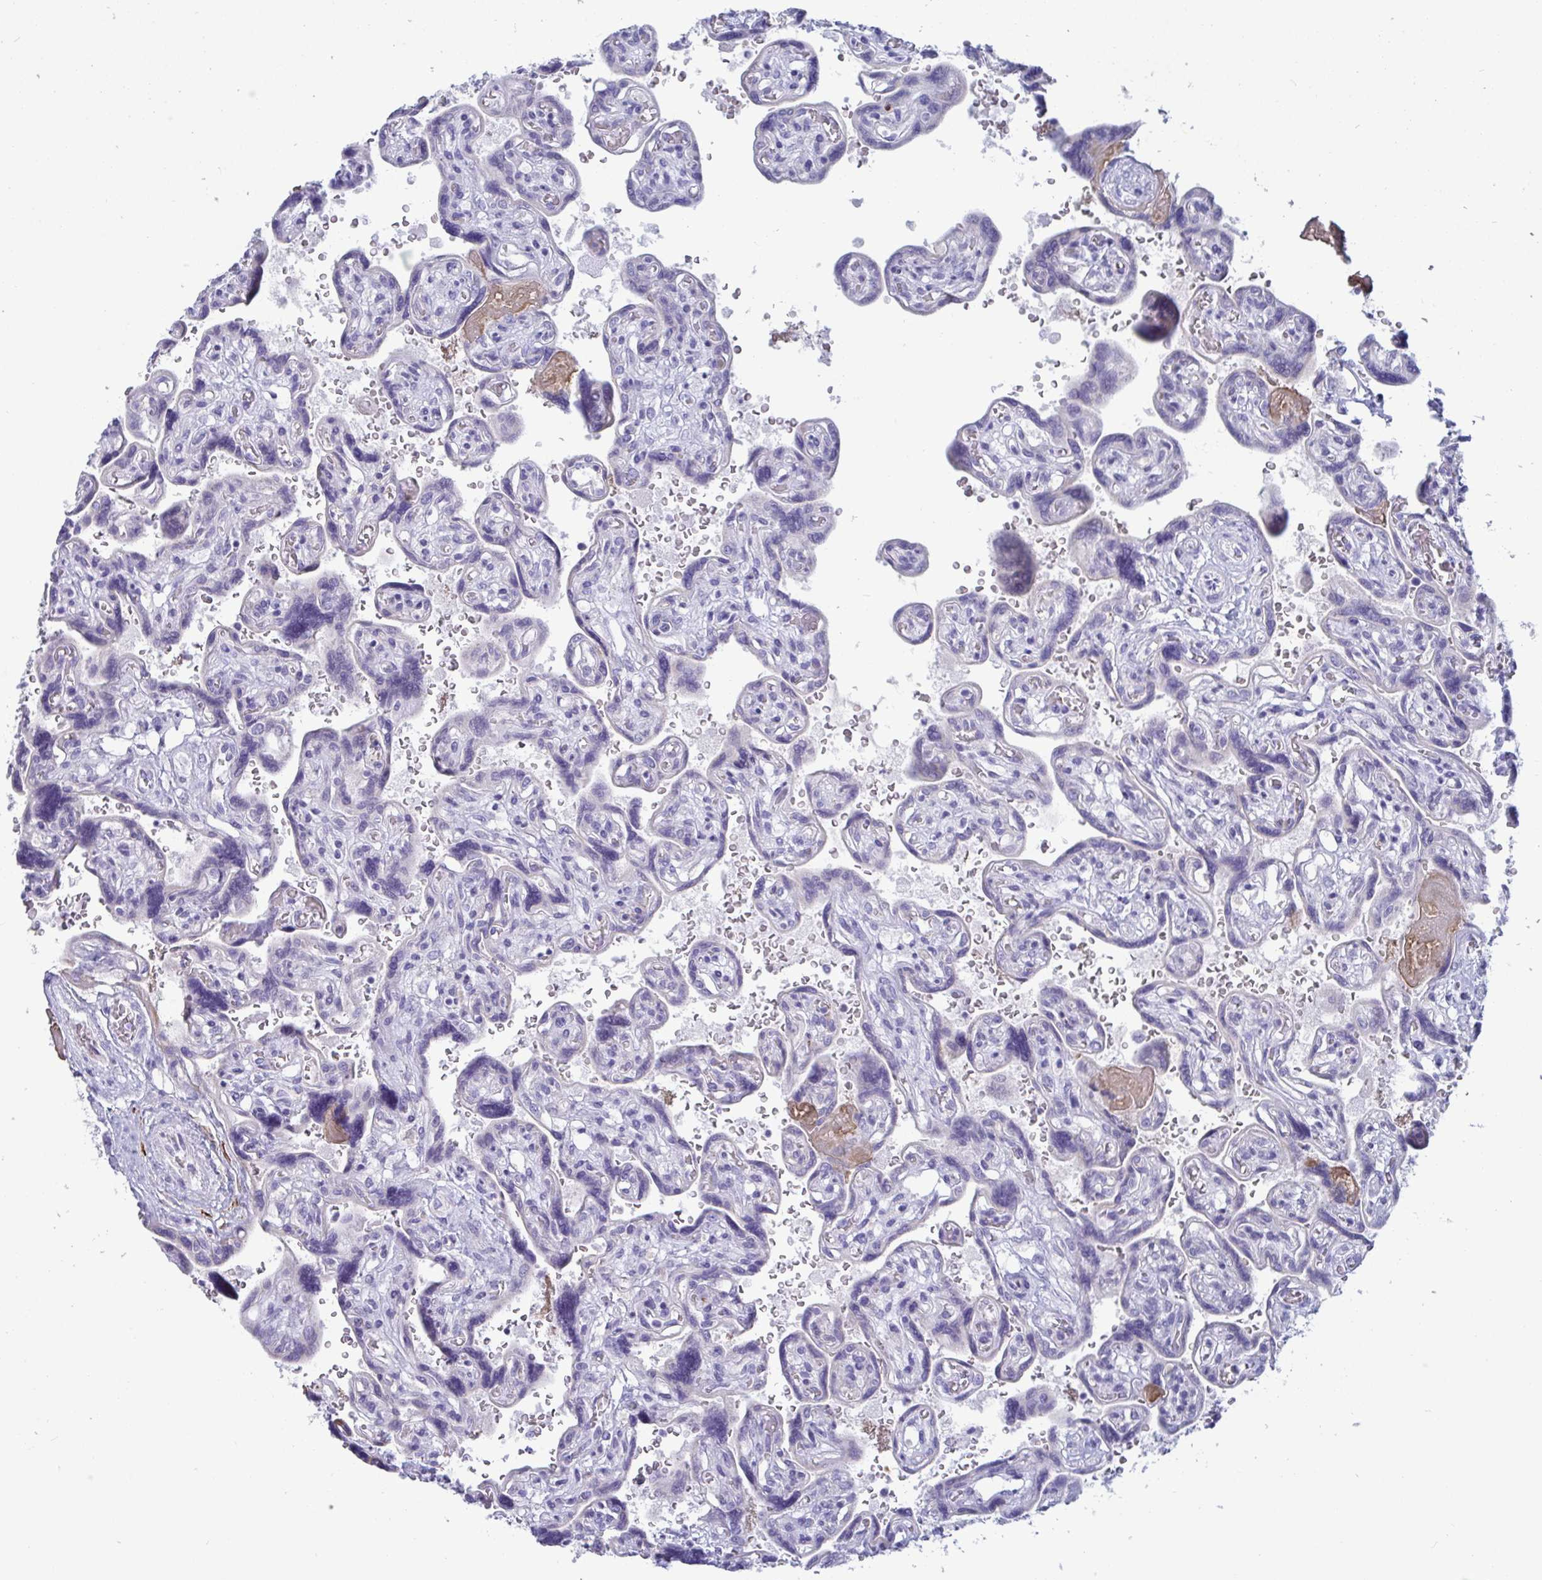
{"staining": {"intensity": "negative", "quantity": "none", "location": "none"}, "tissue": "placenta", "cell_type": "Decidual cells", "image_type": "normal", "snomed": [{"axis": "morphology", "description": "Normal tissue, NOS"}, {"axis": "topography", "description": "Placenta"}], "caption": "Protein analysis of benign placenta displays no significant expression in decidual cells. (DAB (3,3'-diaminobenzidine) immunohistochemistry (IHC), high magnification).", "gene": "TAS2R38", "patient": {"sex": "female", "age": 32}}